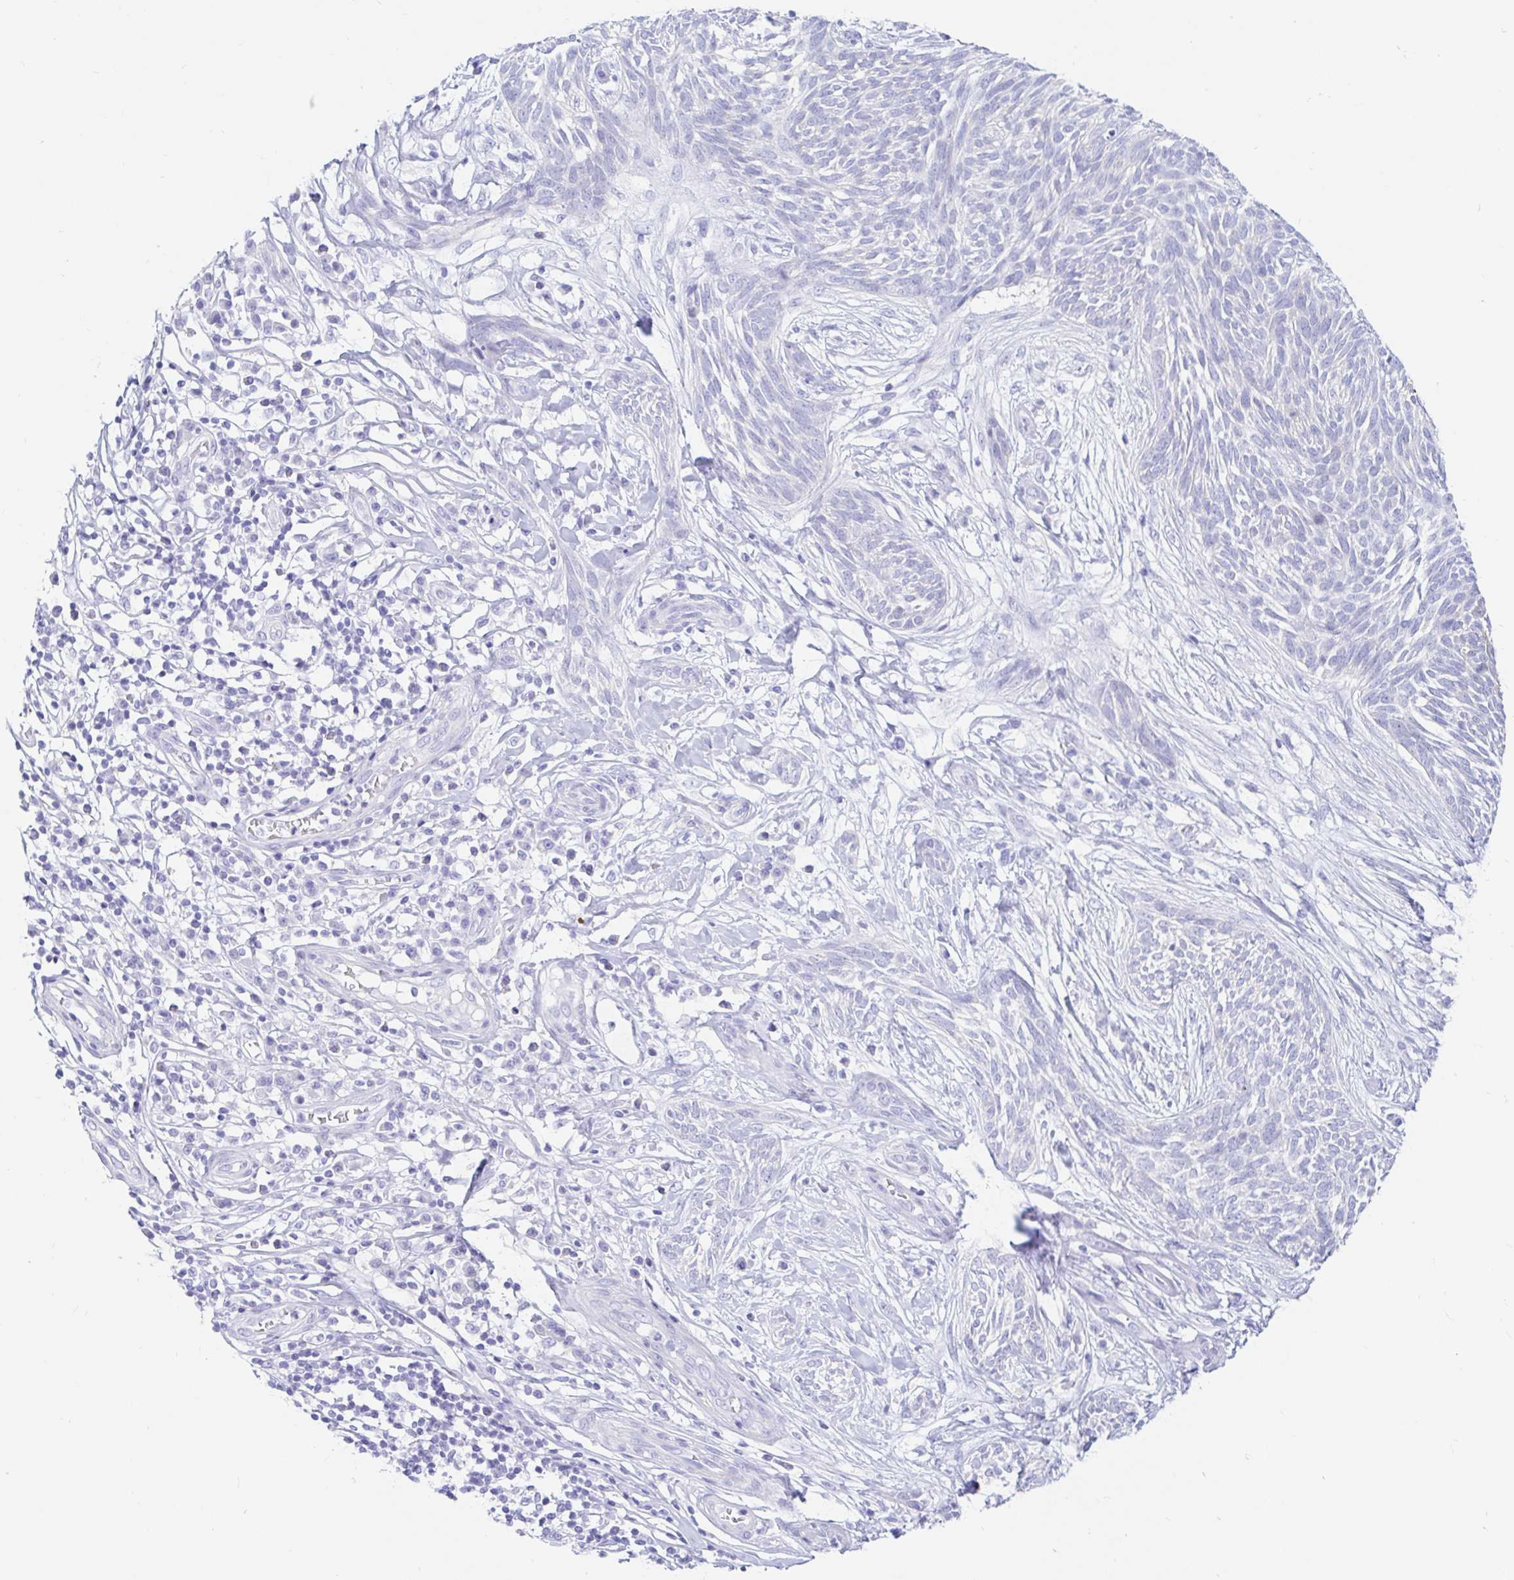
{"staining": {"intensity": "negative", "quantity": "none", "location": "none"}, "tissue": "skin cancer", "cell_type": "Tumor cells", "image_type": "cancer", "snomed": [{"axis": "morphology", "description": "Basal cell carcinoma"}, {"axis": "topography", "description": "Skin"}, {"axis": "topography", "description": "Skin, foot"}], "caption": "Skin cancer was stained to show a protein in brown. There is no significant expression in tumor cells.", "gene": "PPP1R1B", "patient": {"sex": "female", "age": 86}}